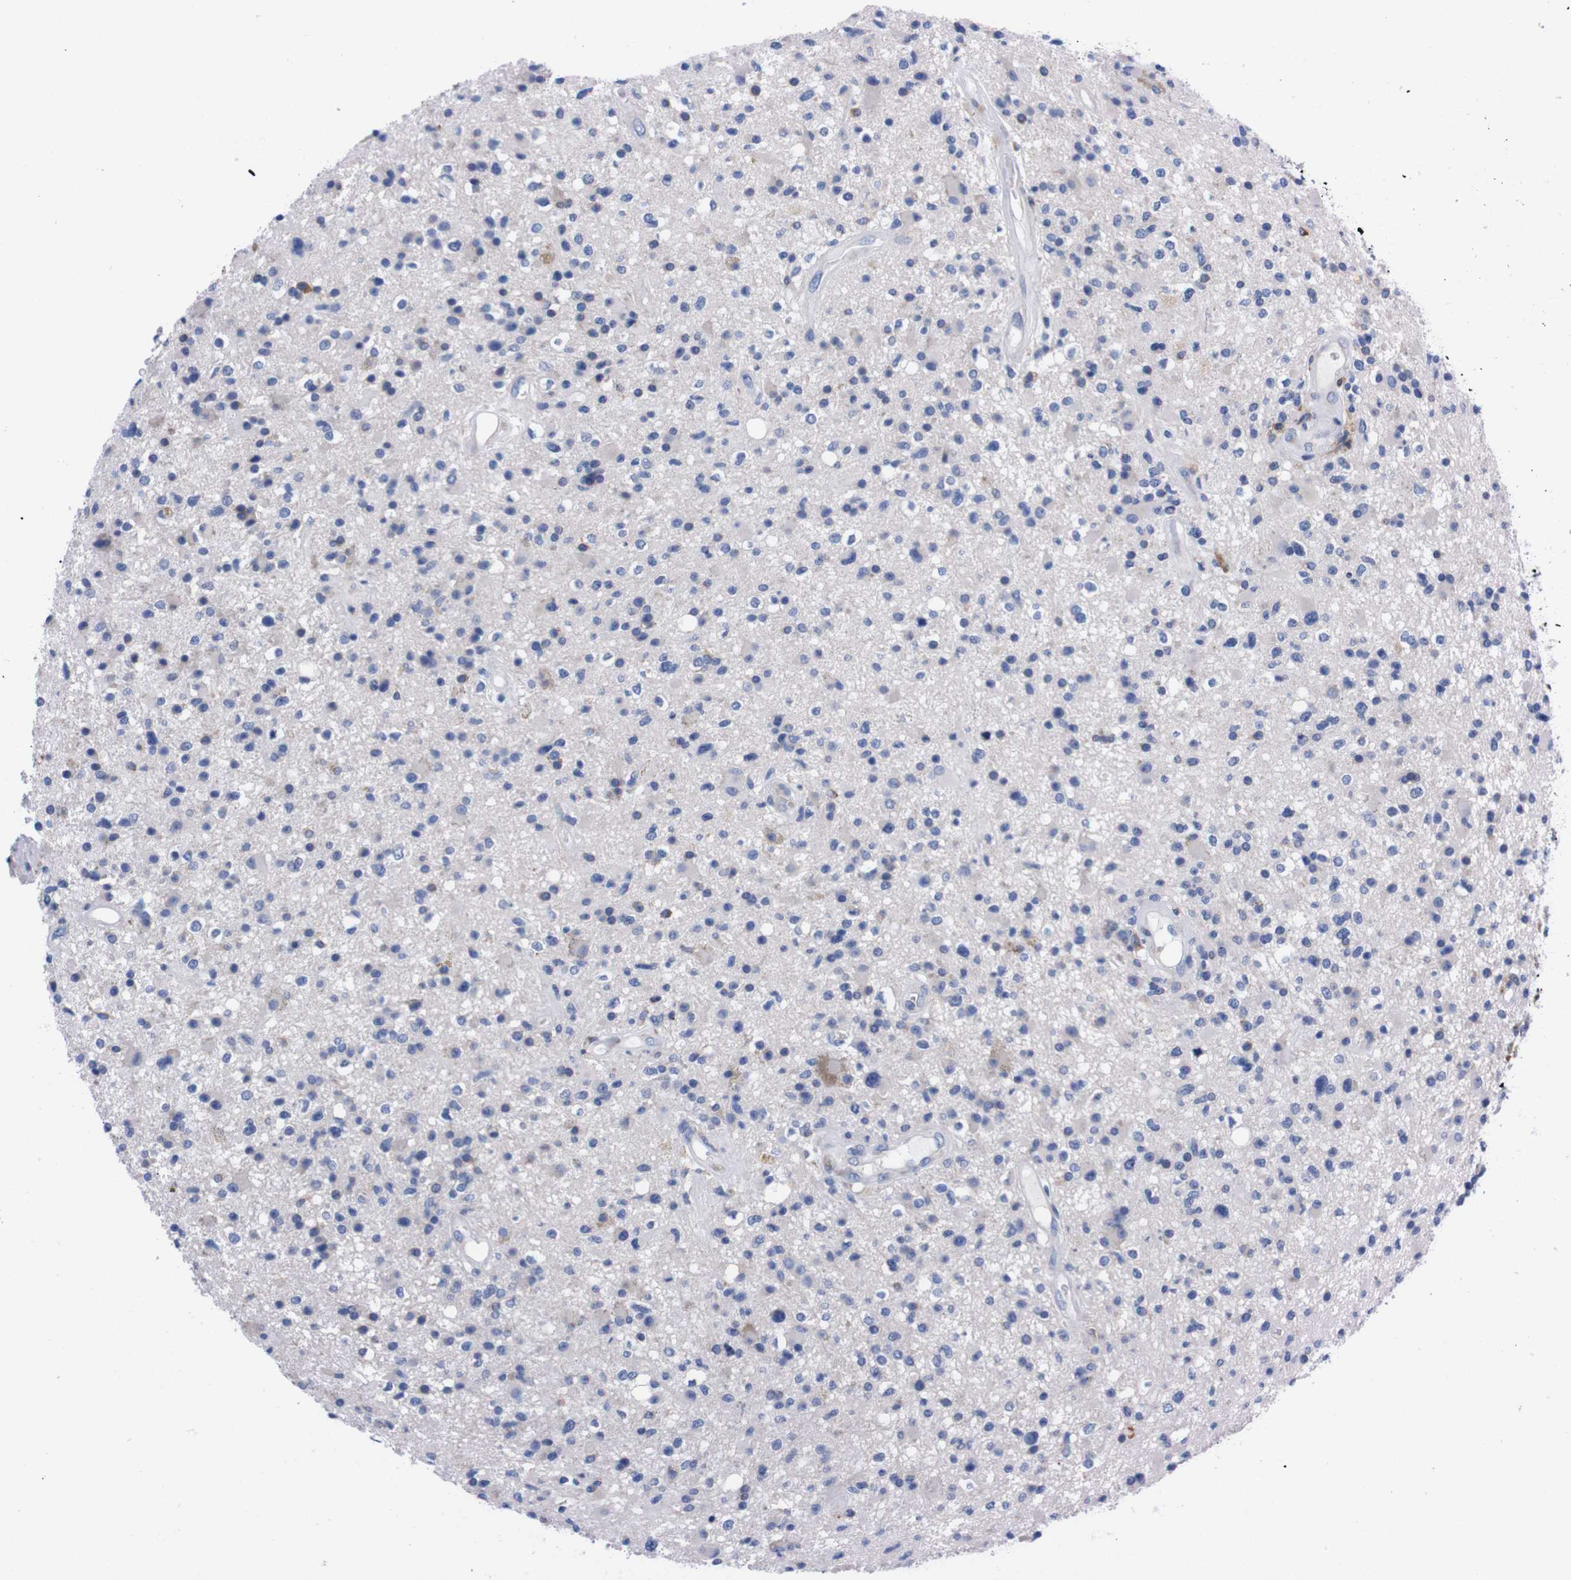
{"staining": {"intensity": "negative", "quantity": "none", "location": "none"}, "tissue": "glioma", "cell_type": "Tumor cells", "image_type": "cancer", "snomed": [{"axis": "morphology", "description": "Glioma, malignant, High grade"}, {"axis": "topography", "description": "Brain"}], "caption": "High power microscopy histopathology image of an immunohistochemistry micrograph of malignant glioma (high-grade), revealing no significant expression in tumor cells.", "gene": "NEBL", "patient": {"sex": "male", "age": 33}}